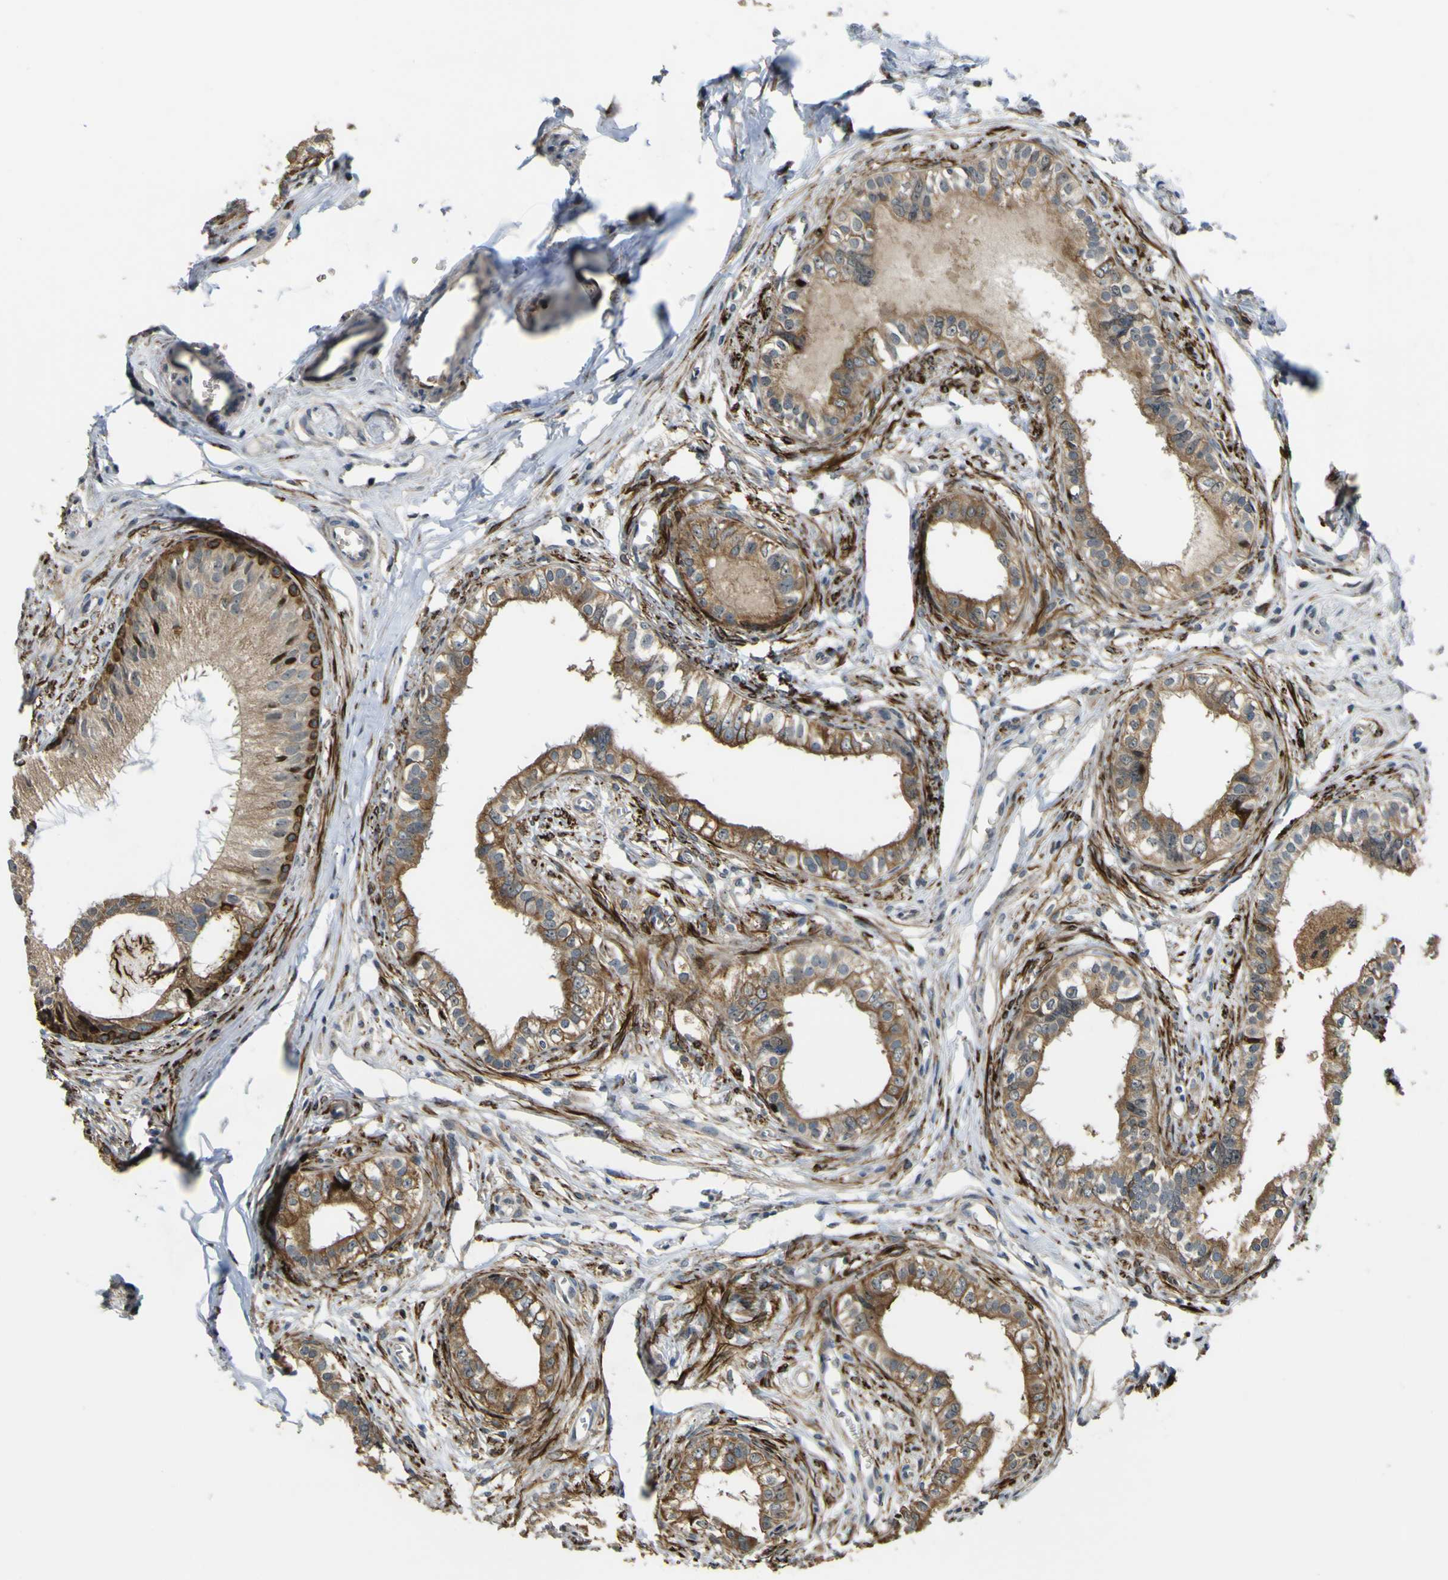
{"staining": {"intensity": "strong", "quantity": ">75%", "location": "cytoplasmic/membranous,nuclear"}, "tissue": "testis", "cell_type": "Cells in seminiferous ducts", "image_type": "normal", "snomed": [{"axis": "morphology", "description": "Normal tissue, NOS"}, {"axis": "topography", "description": "Testis"}, {"axis": "topography", "description": "Epididymis"}], "caption": "An immunohistochemistry histopathology image of unremarkable tissue is shown. Protein staining in brown labels strong cytoplasmic/membranous,nuclear positivity in testis within cells in seminiferous ducts.", "gene": "LBHD1", "patient": {"sex": "male", "age": 35}}